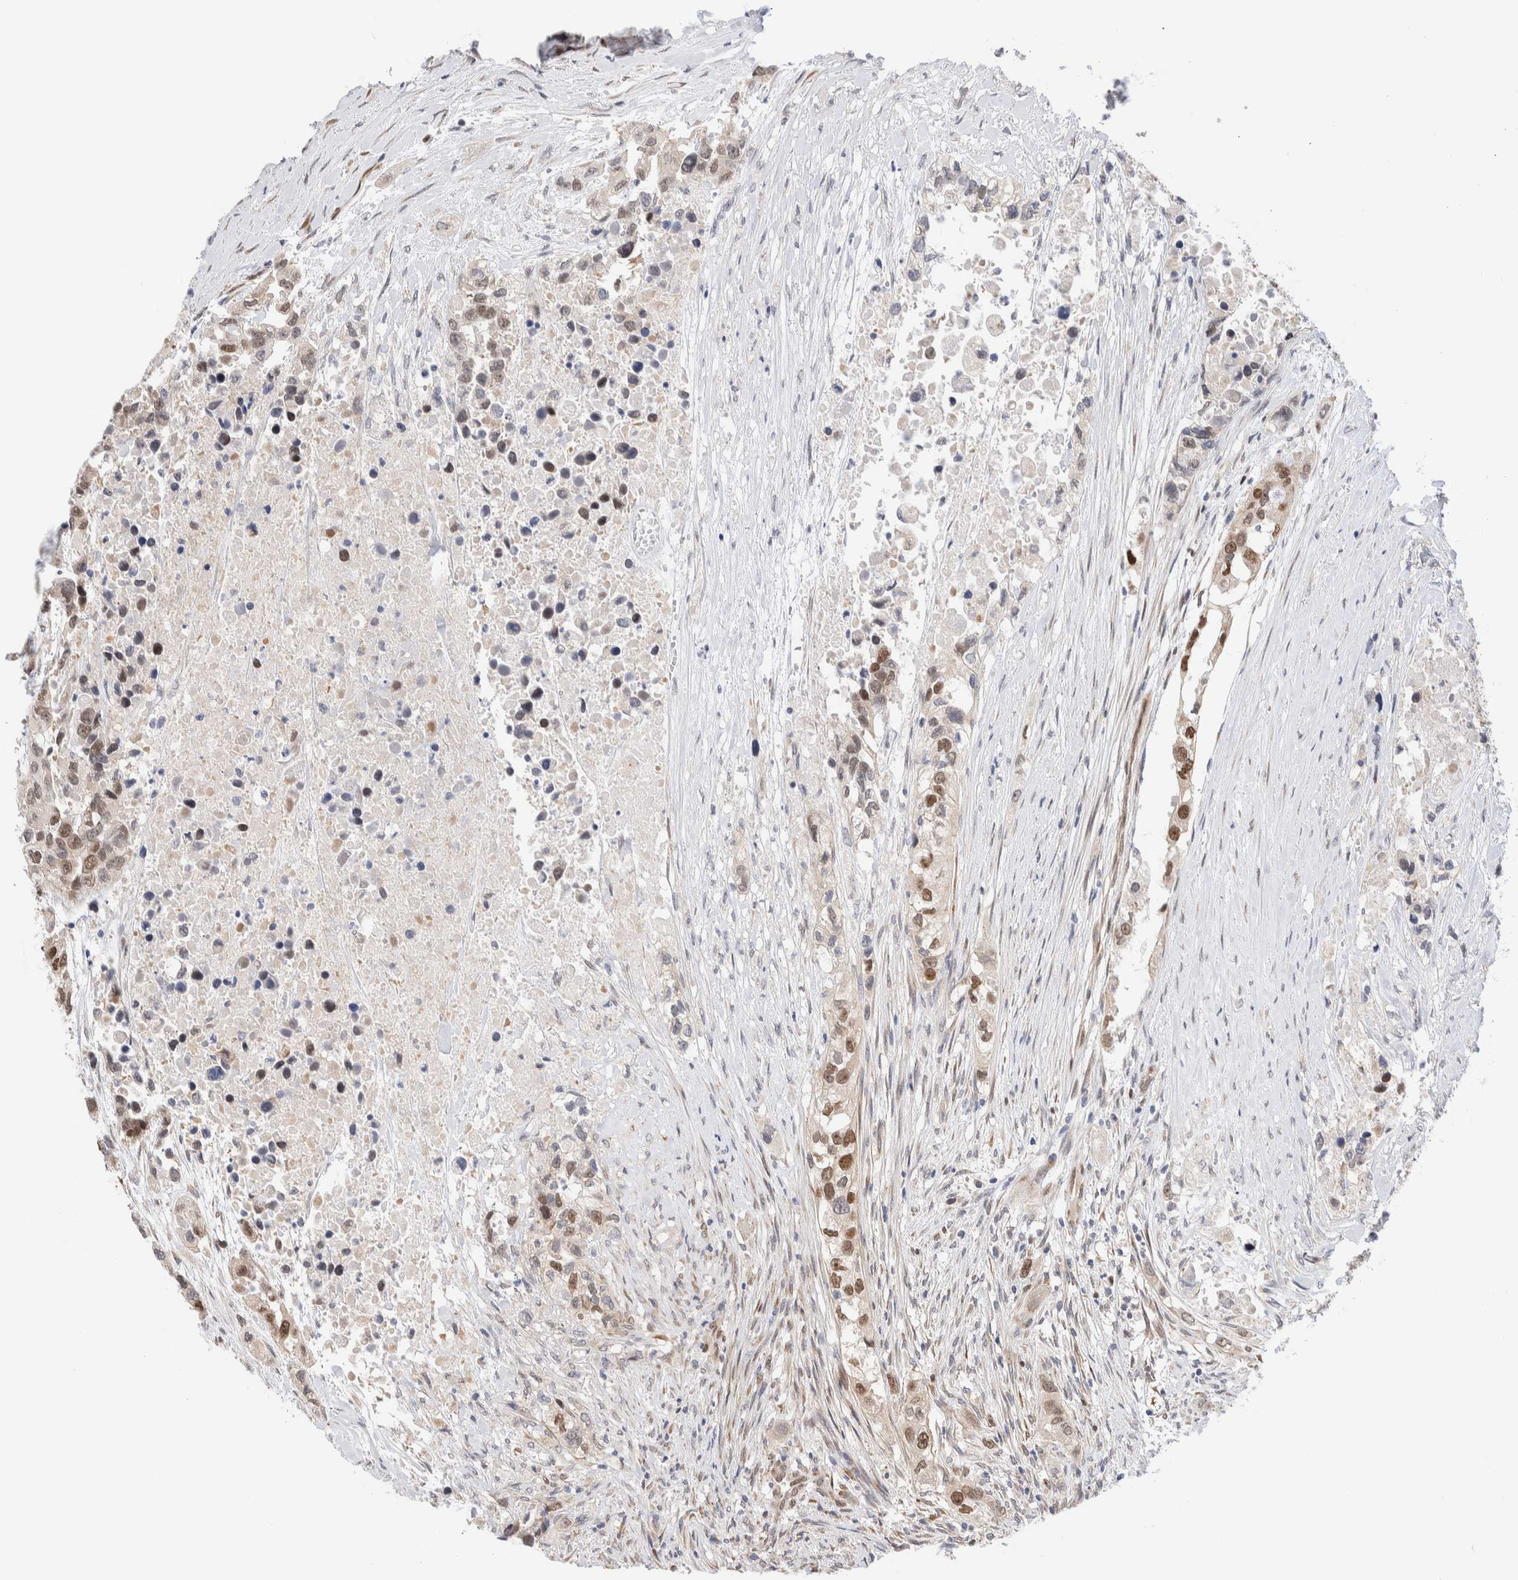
{"staining": {"intensity": "moderate", "quantity": "25%-75%", "location": "nuclear"}, "tissue": "urothelial cancer", "cell_type": "Tumor cells", "image_type": "cancer", "snomed": [{"axis": "morphology", "description": "Urothelial carcinoma, High grade"}, {"axis": "topography", "description": "Urinary bladder"}], "caption": "Moderate nuclear protein expression is appreciated in approximately 25%-75% of tumor cells in high-grade urothelial carcinoma. (DAB (3,3'-diaminobenzidine) IHC with brightfield microscopy, high magnification).", "gene": "NSMAF", "patient": {"sex": "female", "age": 80}}